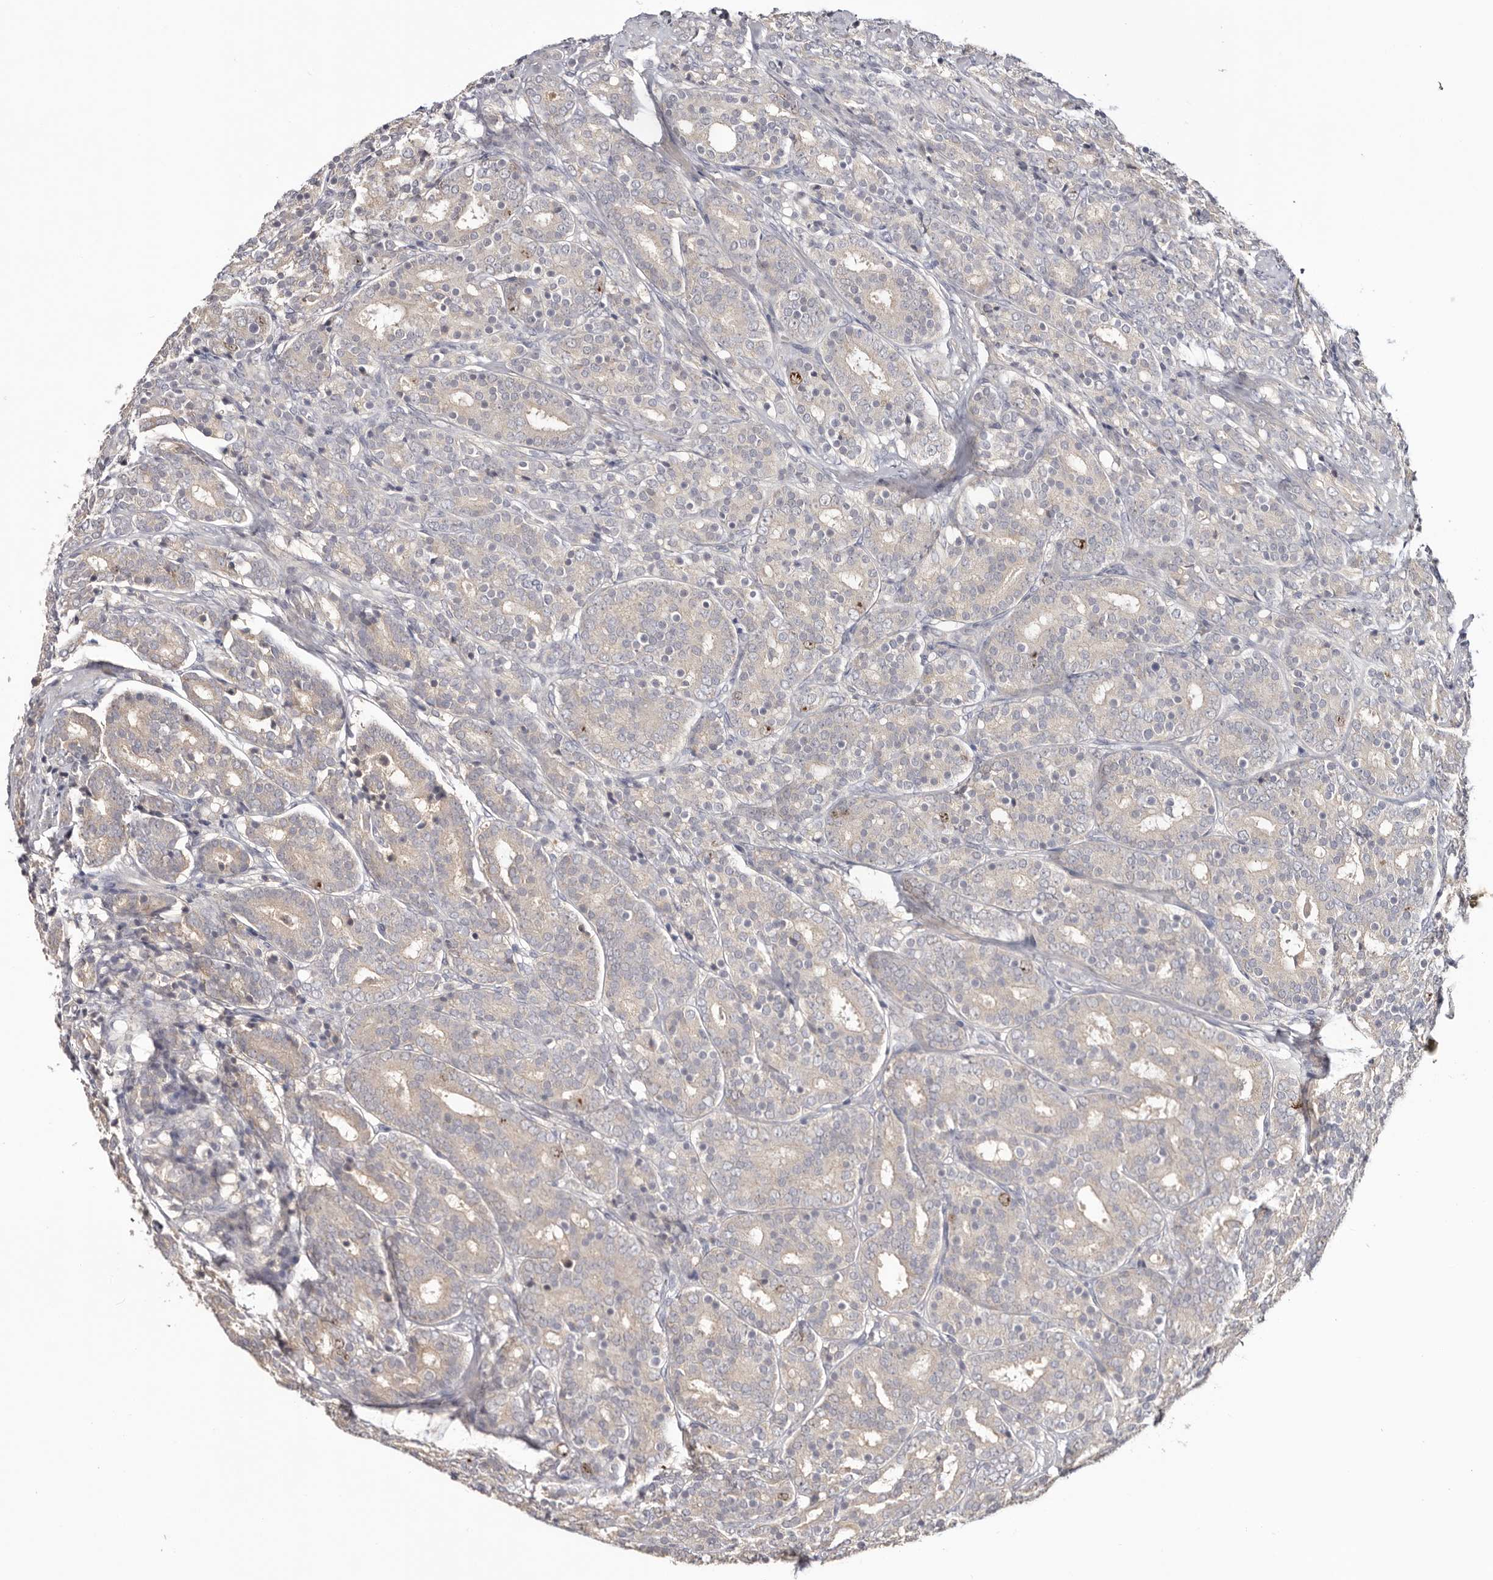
{"staining": {"intensity": "strong", "quantity": "<25%", "location": "nuclear"}, "tissue": "prostate cancer", "cell_type": "Tumor cells", "image_type": "cancer", "snomed": [{"axis": "morphology", "description": "Adenocarcinoma, High grade"}, {"axis": "topography", "description": "Prostate"}], "caption": "Prostate high-grade adenocarcinoma stained with DAB immunohistochemistry reveals medium levels of strong nuclear expression in about <25% of tumor cells. The staining was performed using DAB (3,3'-diaminobenzidine), with brown indicating positive protein expression. Nuclei are stained blue with hematoxylin.", "gene": "CCDC190", "patient": {"sex": "male", "age": 62}}